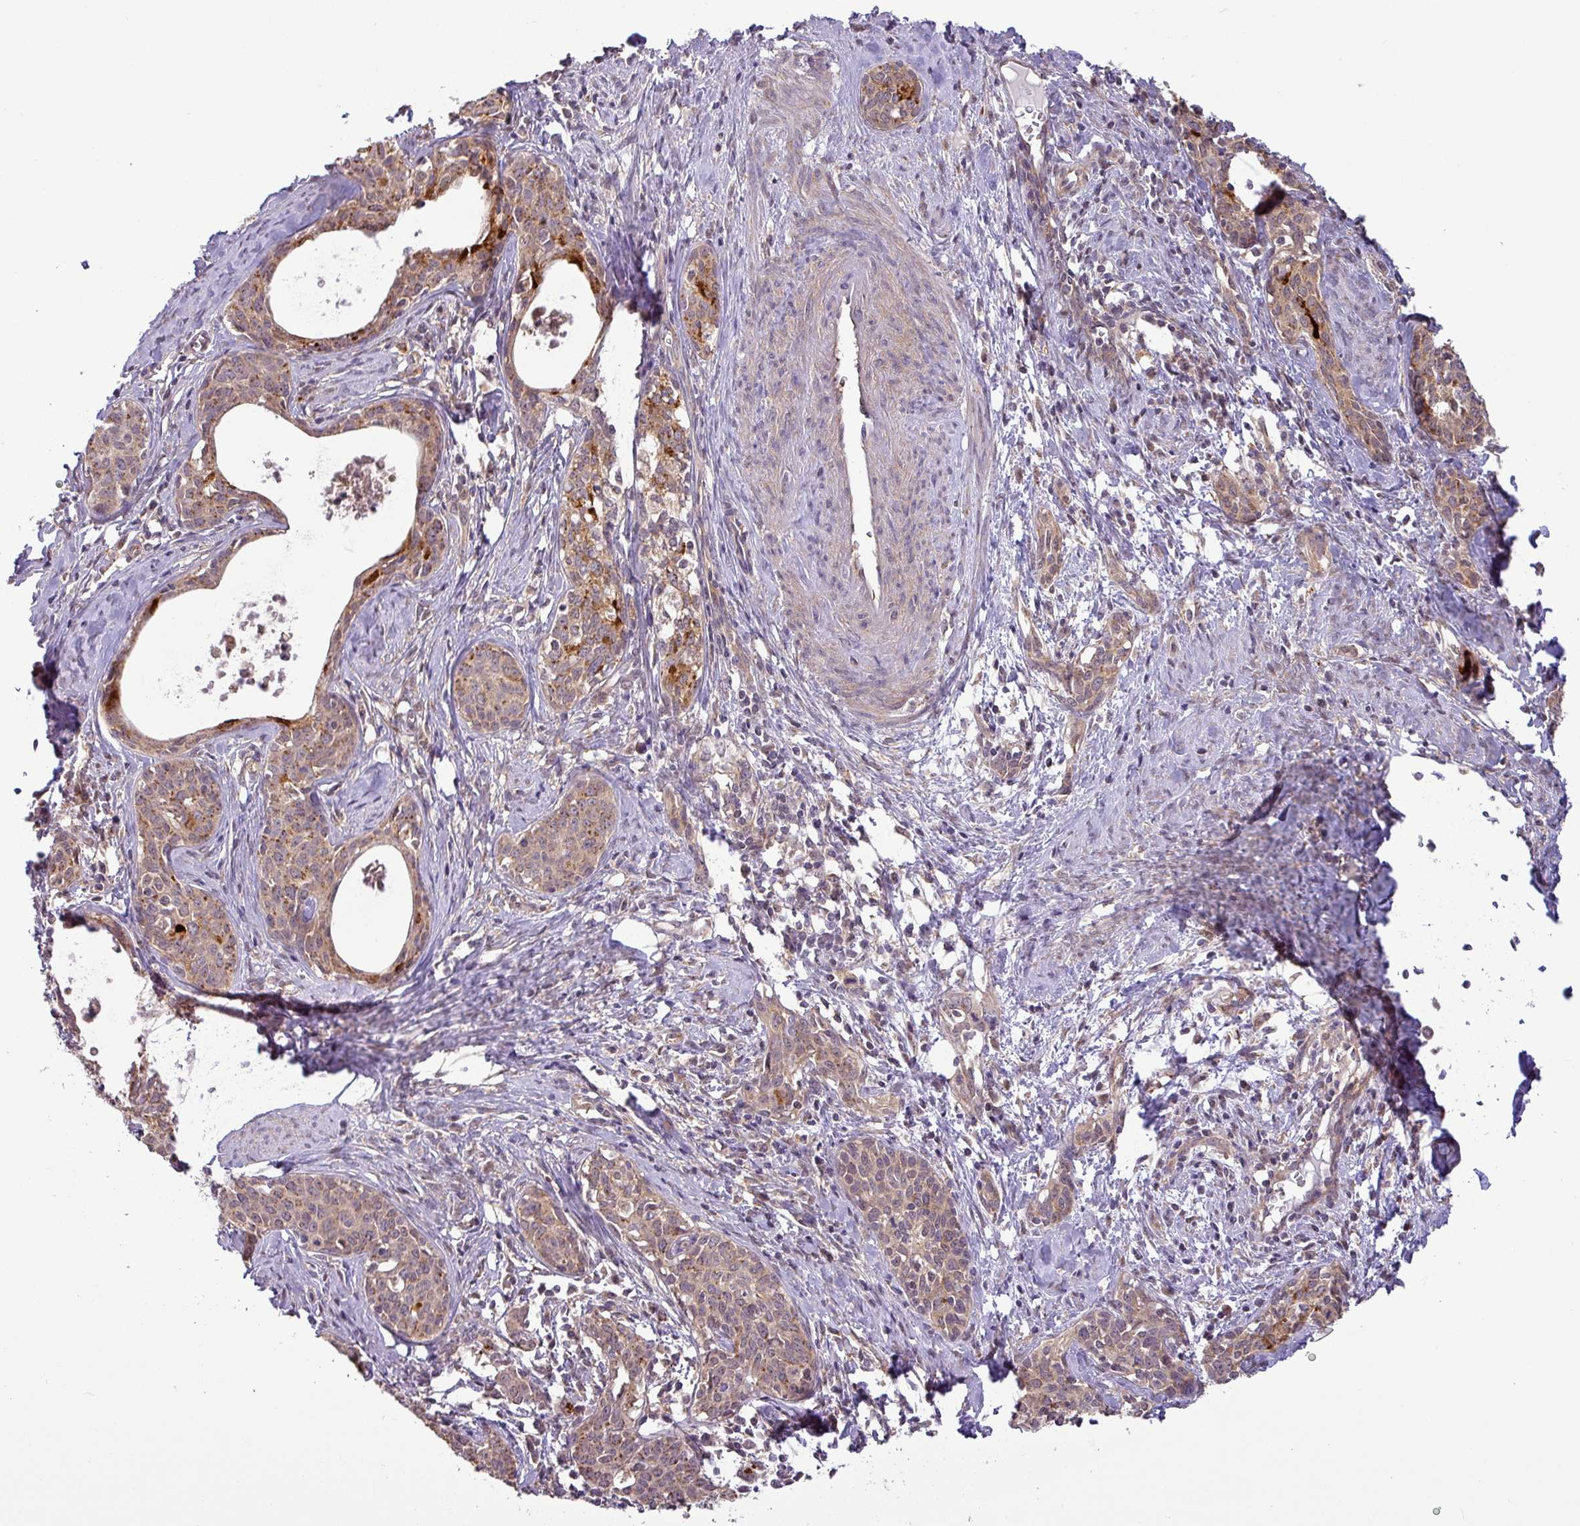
{"staining": {"intensity": "strong", "quantity": "25%-75%", "location": "cytoplasmic/membranous"}, "tissue": "cervical cancer", "cell_type": "Tumor cells", "image_type": "cancer", "snomed": [{"axis": "morphology", "description": "Squamous cell carcinoma, NOS"}, {"axis": "topography", "description": "Cervix"}], "caption": "A micrograph showing strong cytoplasmic/membranous expression in approximately 25%-75% of tumor cells in squamous cell carcinoma (cervical), as visualized by brown immunohistochemical staining.", "gene": "GALNT12", "patient": {"sex": "female", "age": 52}}